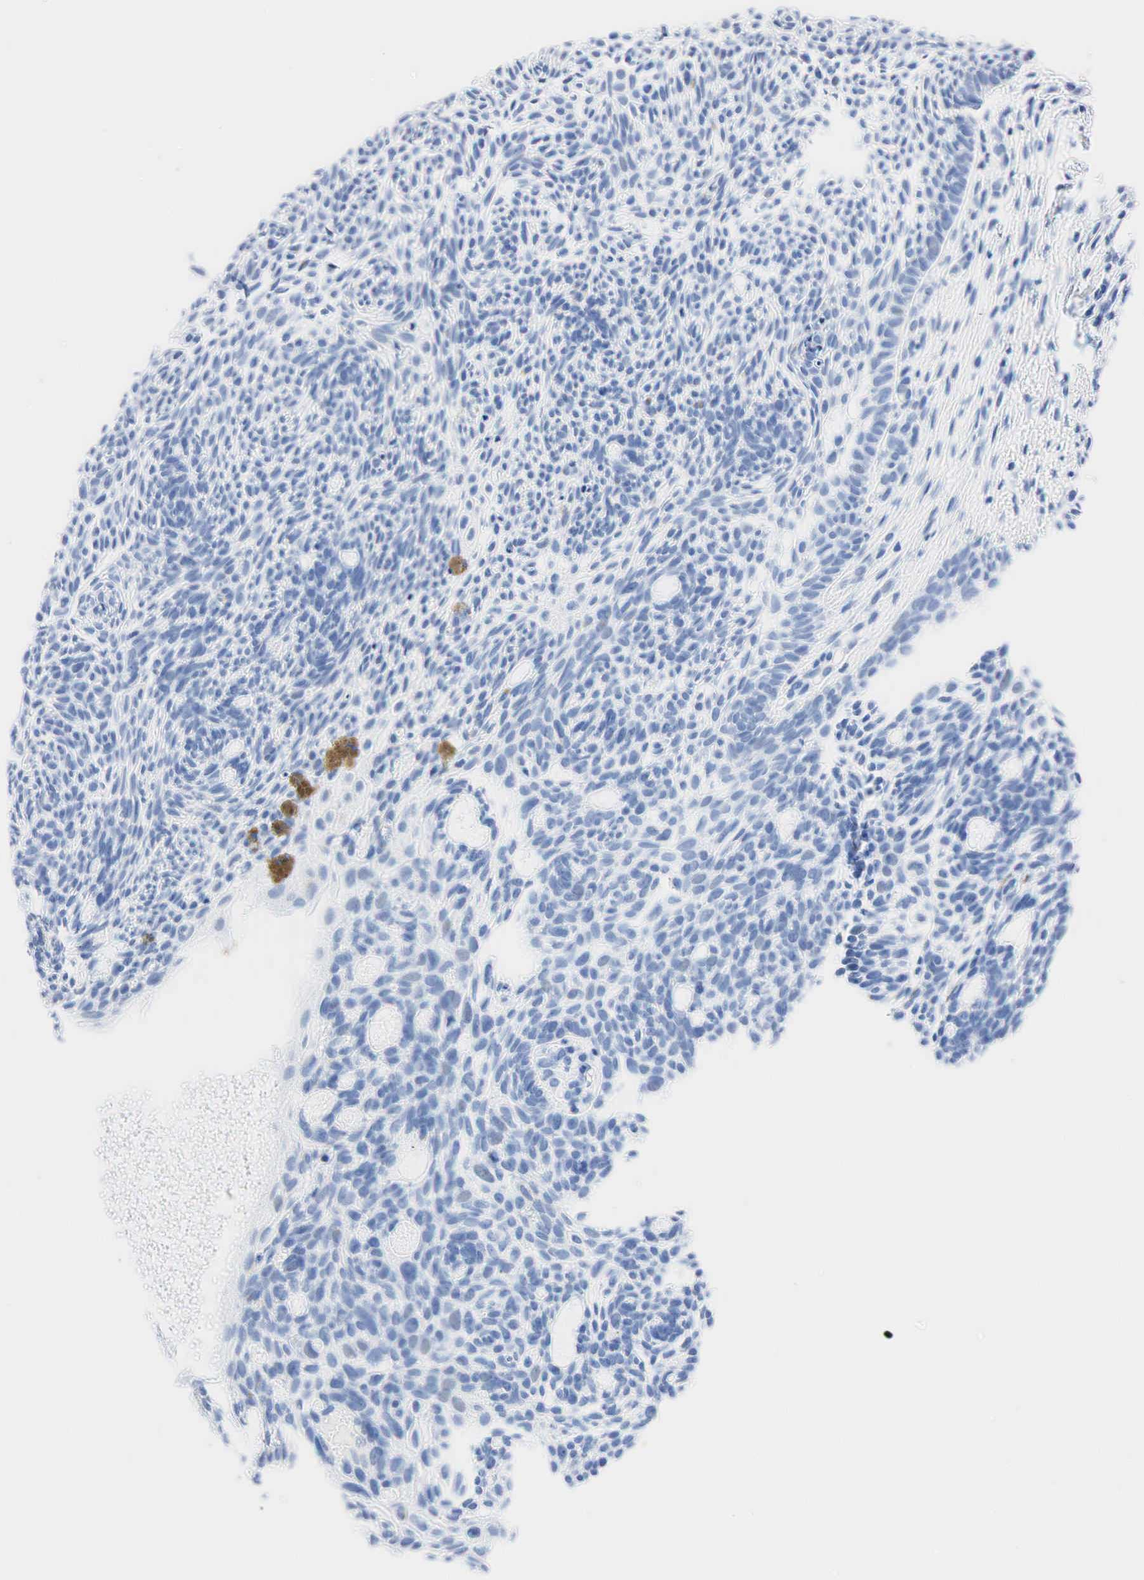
{"staining": {"intensity": "negative", "quantity": "none", "location": "none"}, "tissue": "skin cancer", "cell_type": "Tumor cells", "image_type": "cancer", "snomed": [{"axis": "morphology", "description": "Basal cell carcinoma"}, {"axis": "topography", "description": "Skin"}], "caption": "This is an immunohistochemistry micrograph of skin cancer (basal cell carcinoma). There is no staining in tumor cells.", "gene": "INHA", "patient": {"sex": "male", "age": 58}}